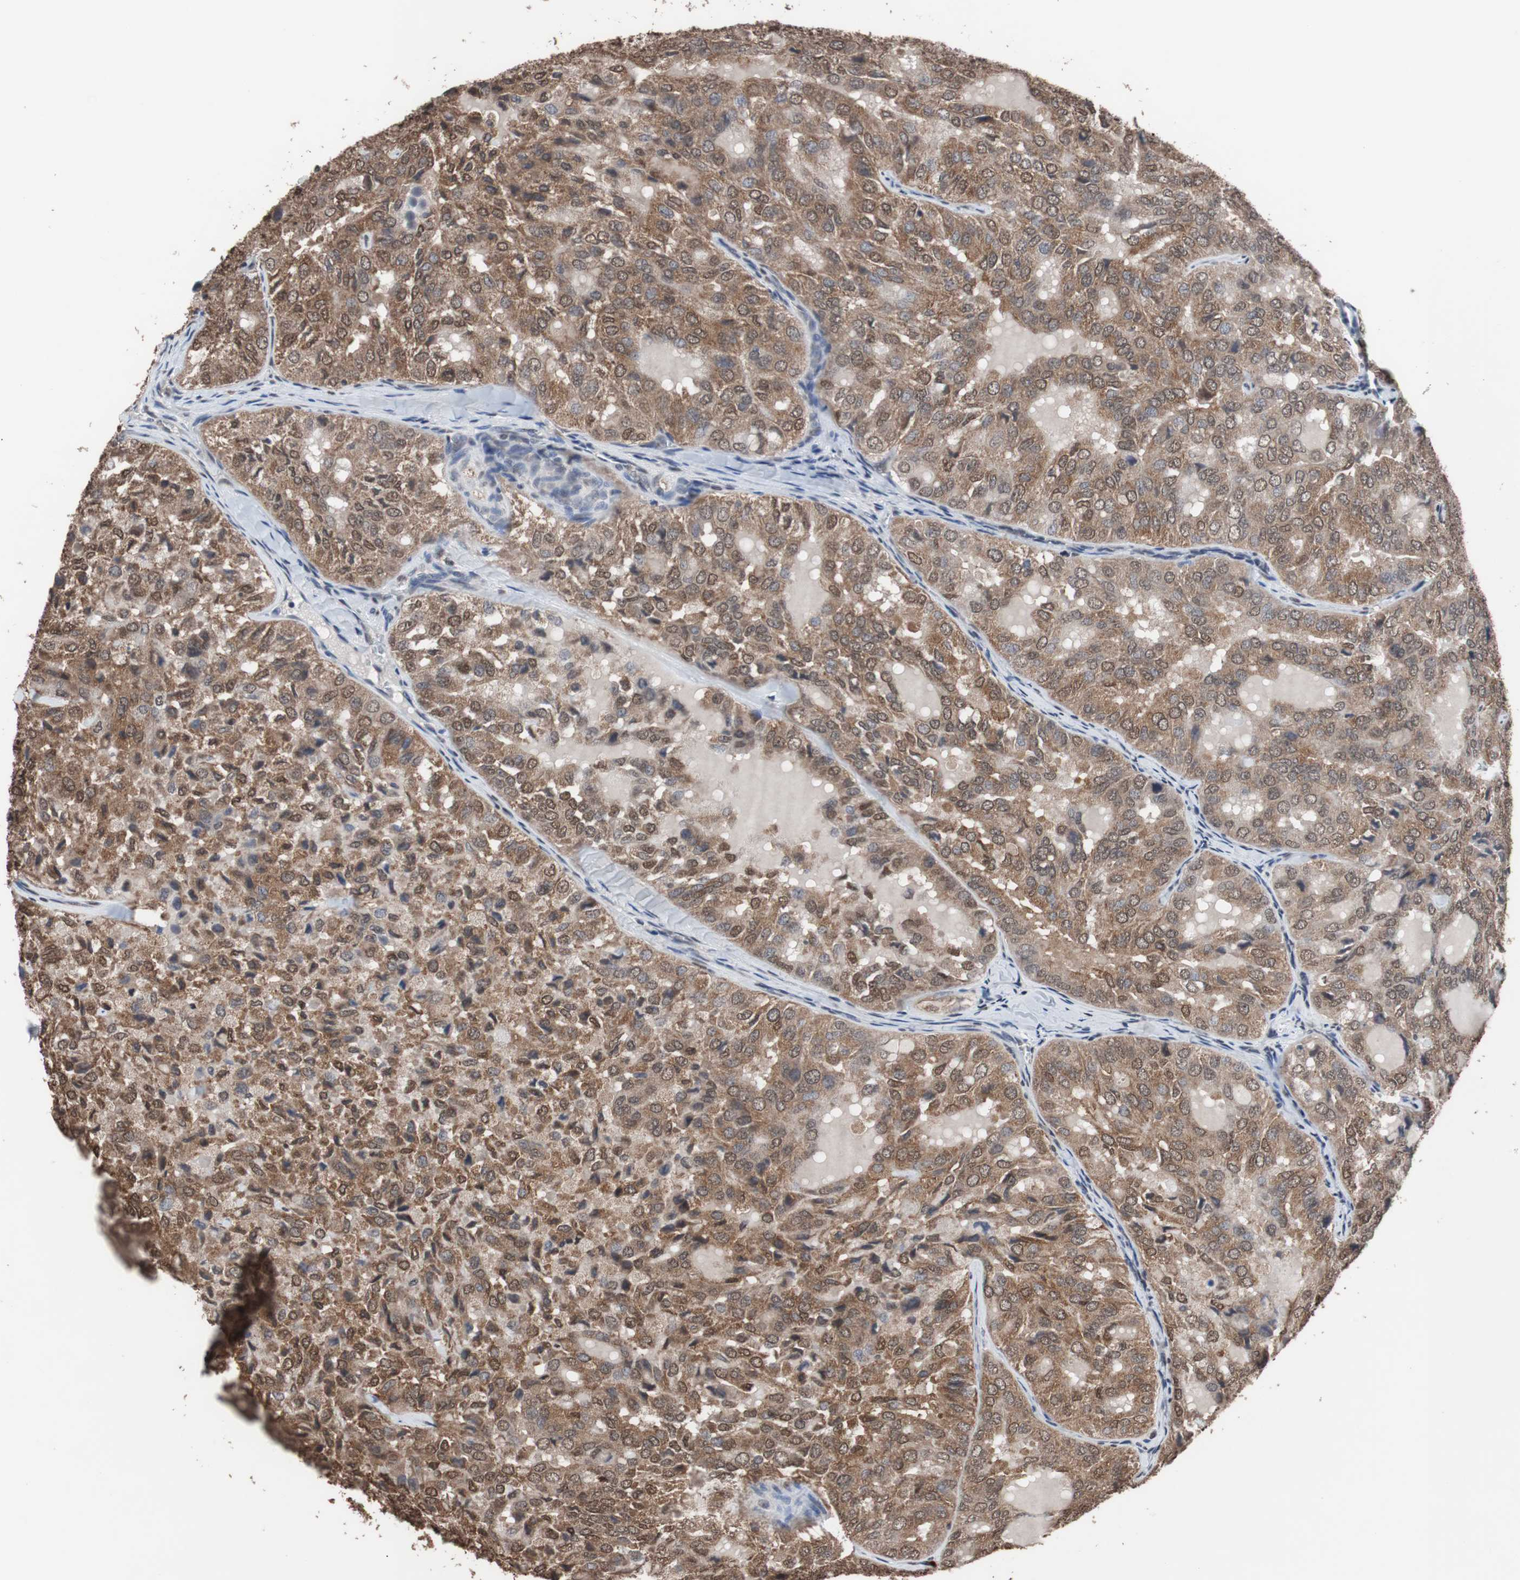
{"staining": {"intensity": "moderate", "quantity": ">75%", "location": "cytoplasmic/membranous"}, "tissue": "thyroid cancer", "cell_type": "Tumor cells", "image_type": "cancer", "snomed": [{"axis": "morphology", "description": "Follicular adenoma carcinoma, NOS"}, {"axis": "topography", "description": "Thyroid gland"}], "caption": "There is medium levels of moderate cytoplasmic/membranous expression in tumor cells of thyroid follicular adenoma carcinoma, as demonstrated by immunohistochemical staining (brown color).", "gene": "MED27", "patient": {"sex": "male", "age": 75}}